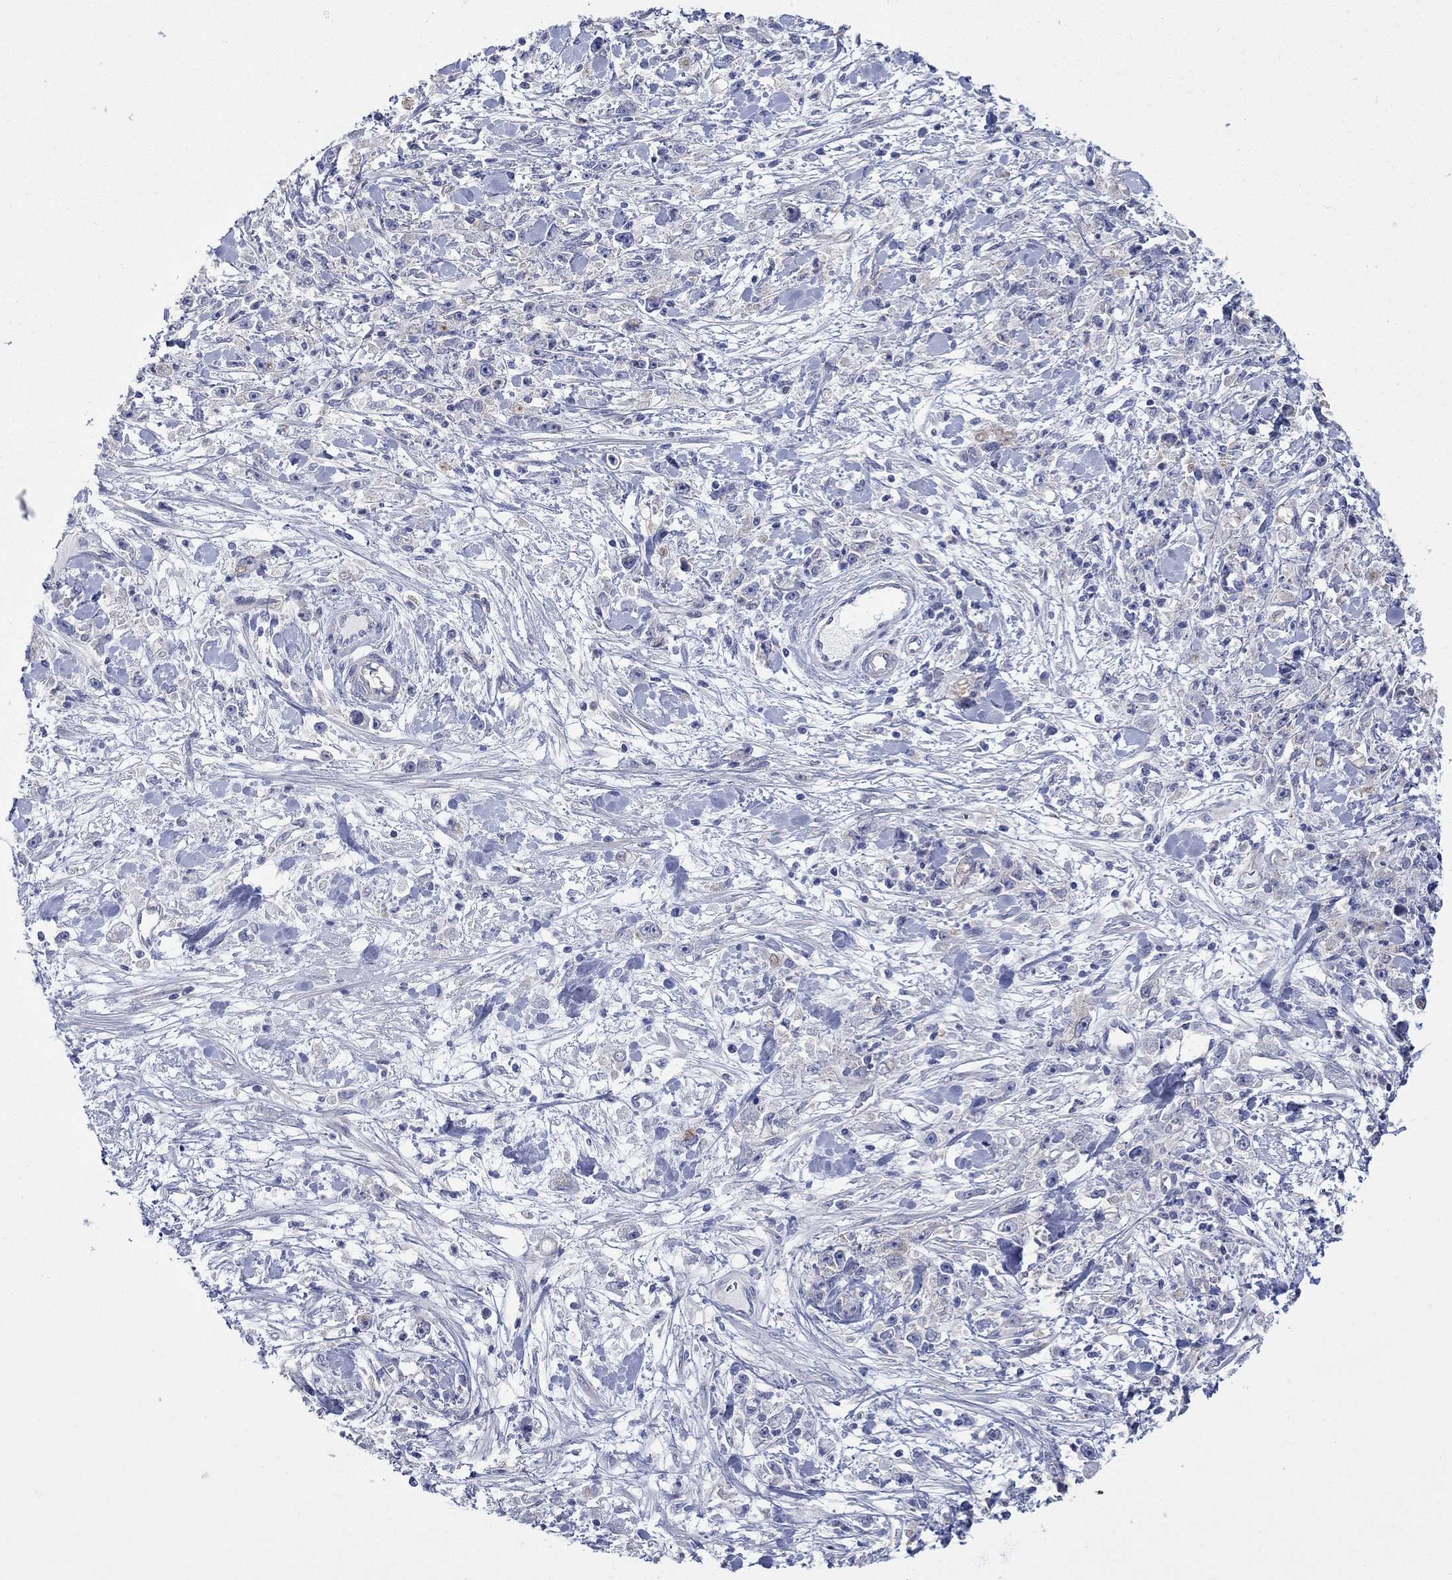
{"staining": {"intensity": "negative", "quantity": "none", "location": "none"}, "tissue": "stomach cancer", "cell_type": "Tumor cells", "image_type": "cancer", "snomed": [{"axis": "morphology", "description": "Adenocarcinoma, NOS"}, {"axis": "topography", "description": "Stomach"}], "caption": "IHC image of human stomach cancer stained for a protein (brown), which demonstrates no expression in tumor cells.", "gene": "TPRN", "patient": {"sex": "female", "age": 59}}